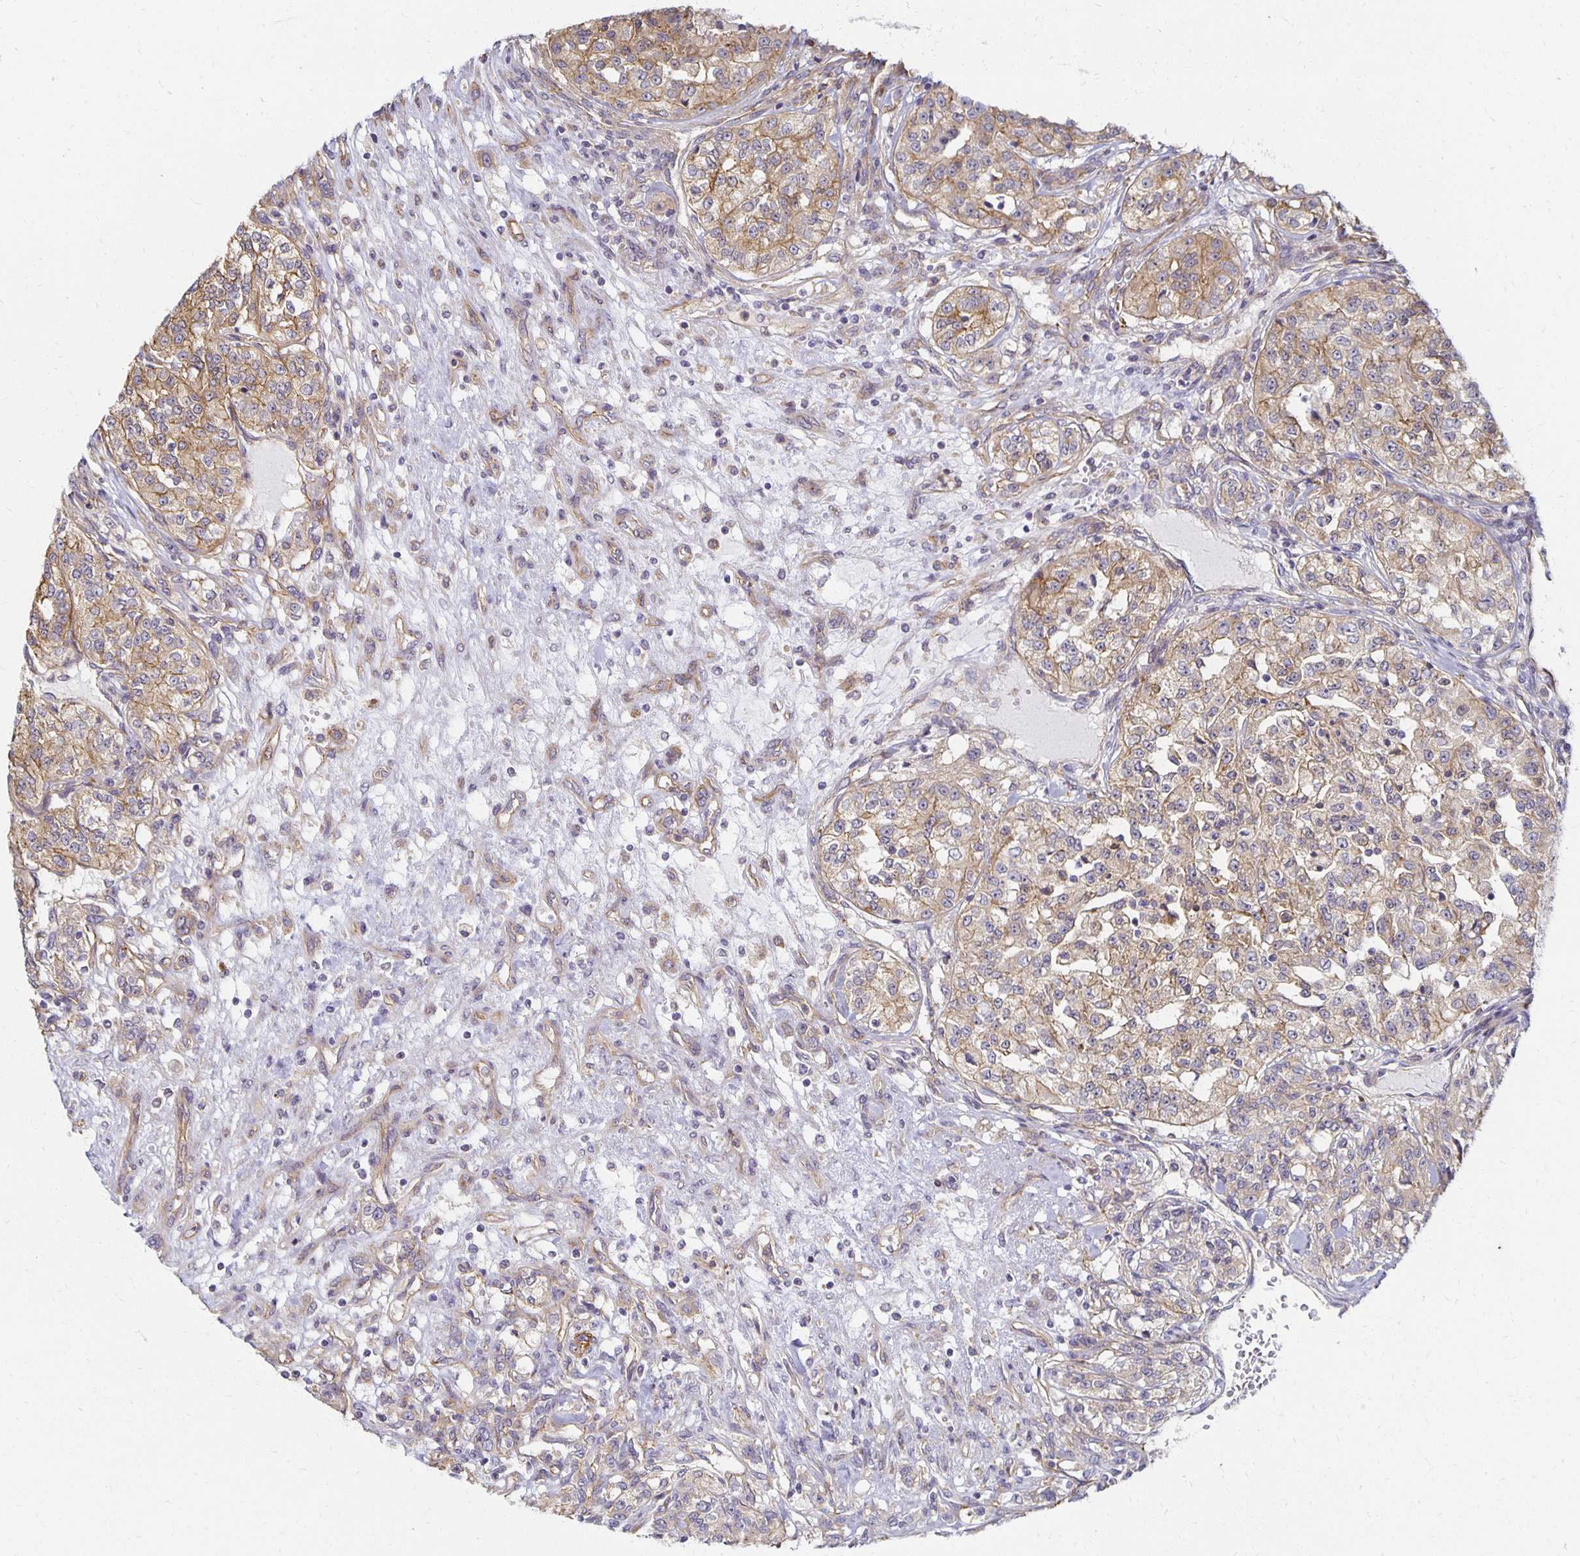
{"staining": {"intensity": "moderate", "quantity": ">75%", "location": "cytoplasmic/membranous"}, "tissue": "renal cancer", "cell_type": "Tumor cells", "image_type": "cancer", "snomed": [{"axis": "morphology", "description": "Adenocarcinoma, NOS"}, {"axis": "topography", "description": "Kidney"}], "caption": "Renal cancer stained with immunohistochemistry (IHC) reveals moderate cytoplasmic/membranous positivity in about >75% of tumor cells. The staining was performed using DAB (3,3'-diaminobenzidine), with brown indicating positive protein expression. Nuclei are stained blue with hematoxylin.", "gene": "SORL1", "patient": {"sex": "female", "age": 63}}